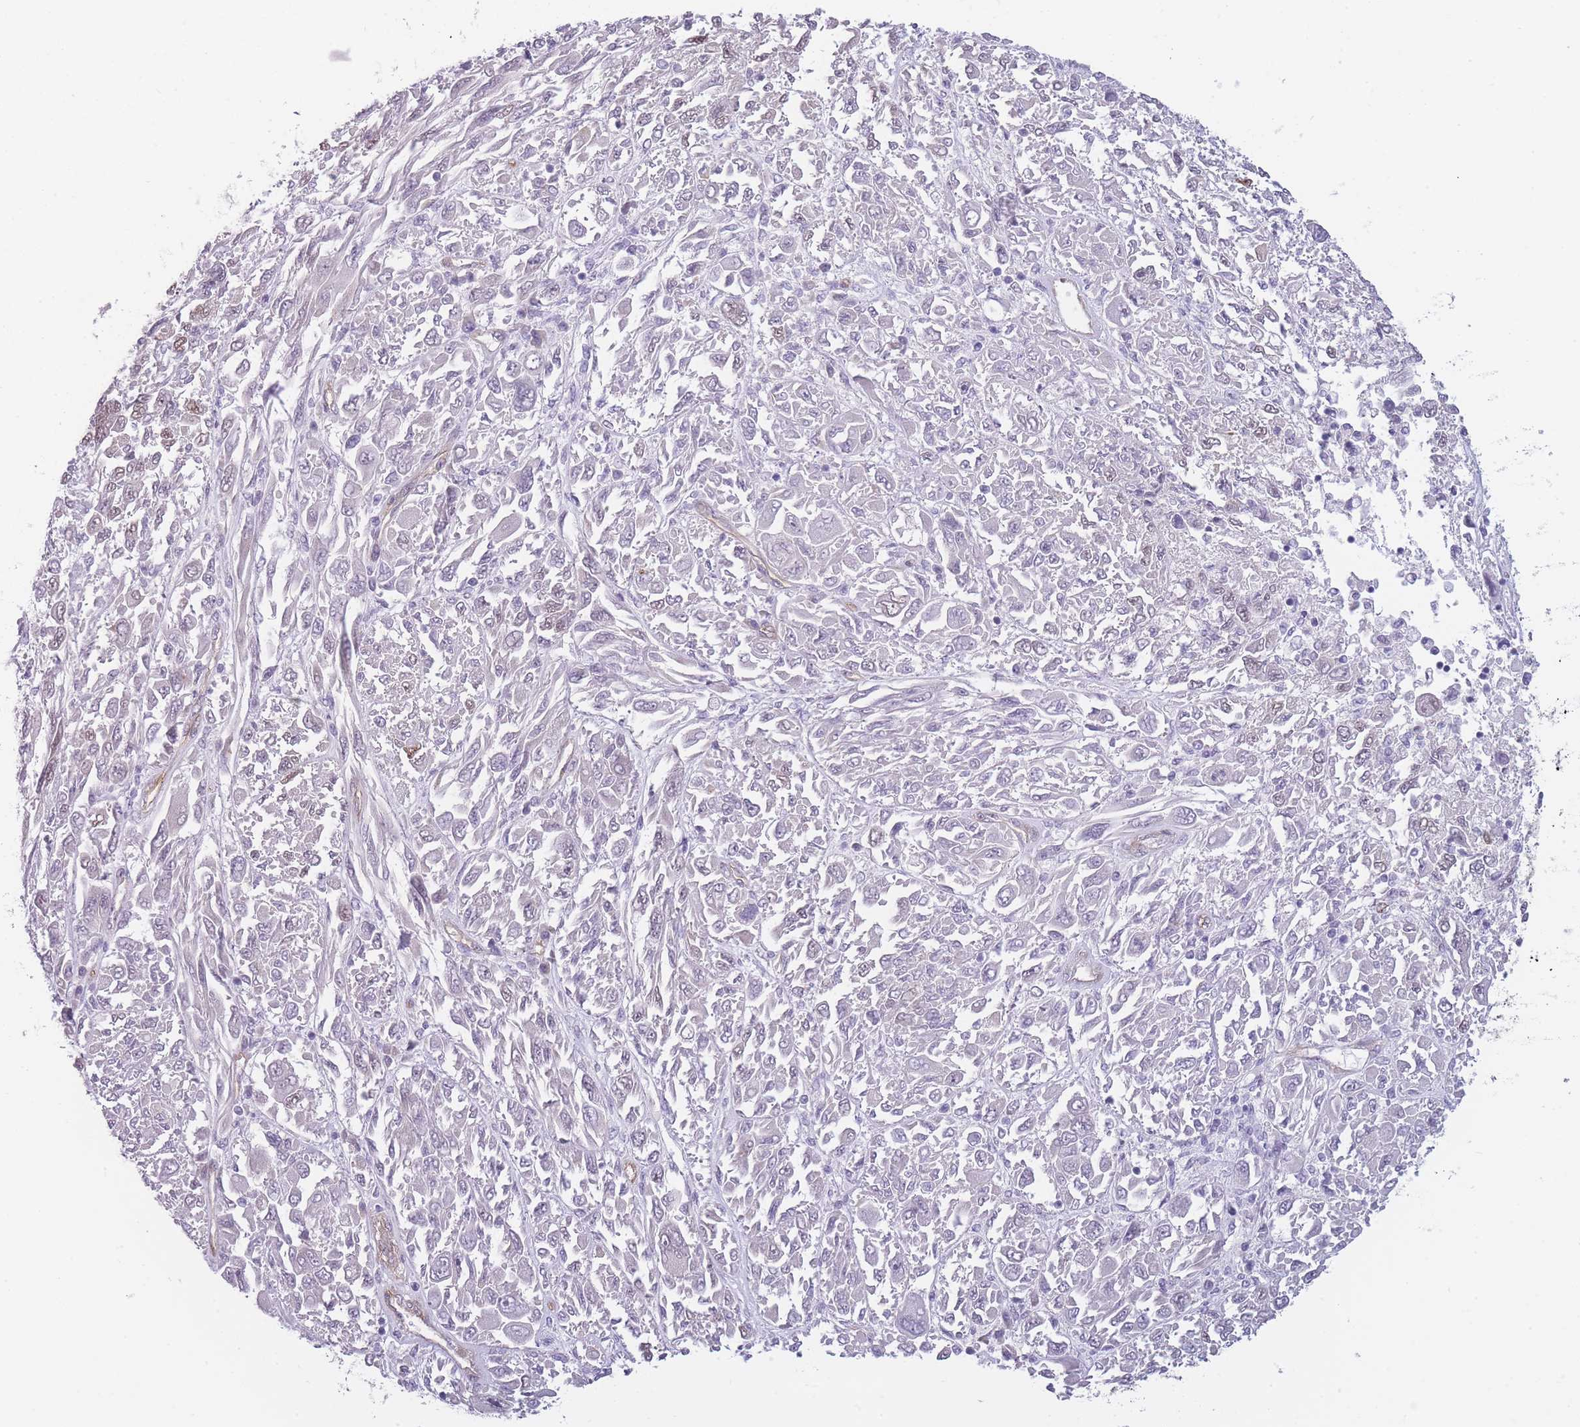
{"staining": {"intensity": "negative", "quantity": "none", "location": "none"}, "tissue": "melanoma", "cell_type": "Tumor cells", "image_type": "cancer", "snomed": [{"axis": "morphology", "description": "Malignant melanoma, NOS"}, {"axis": "topography", "description": "Skin"}], "caption": "Immunohistochemistry of human malignant melanoma displays no expression in tumor cells.", "gene": "OR6B3", "patient": {"sex": "female", "age": 91}}